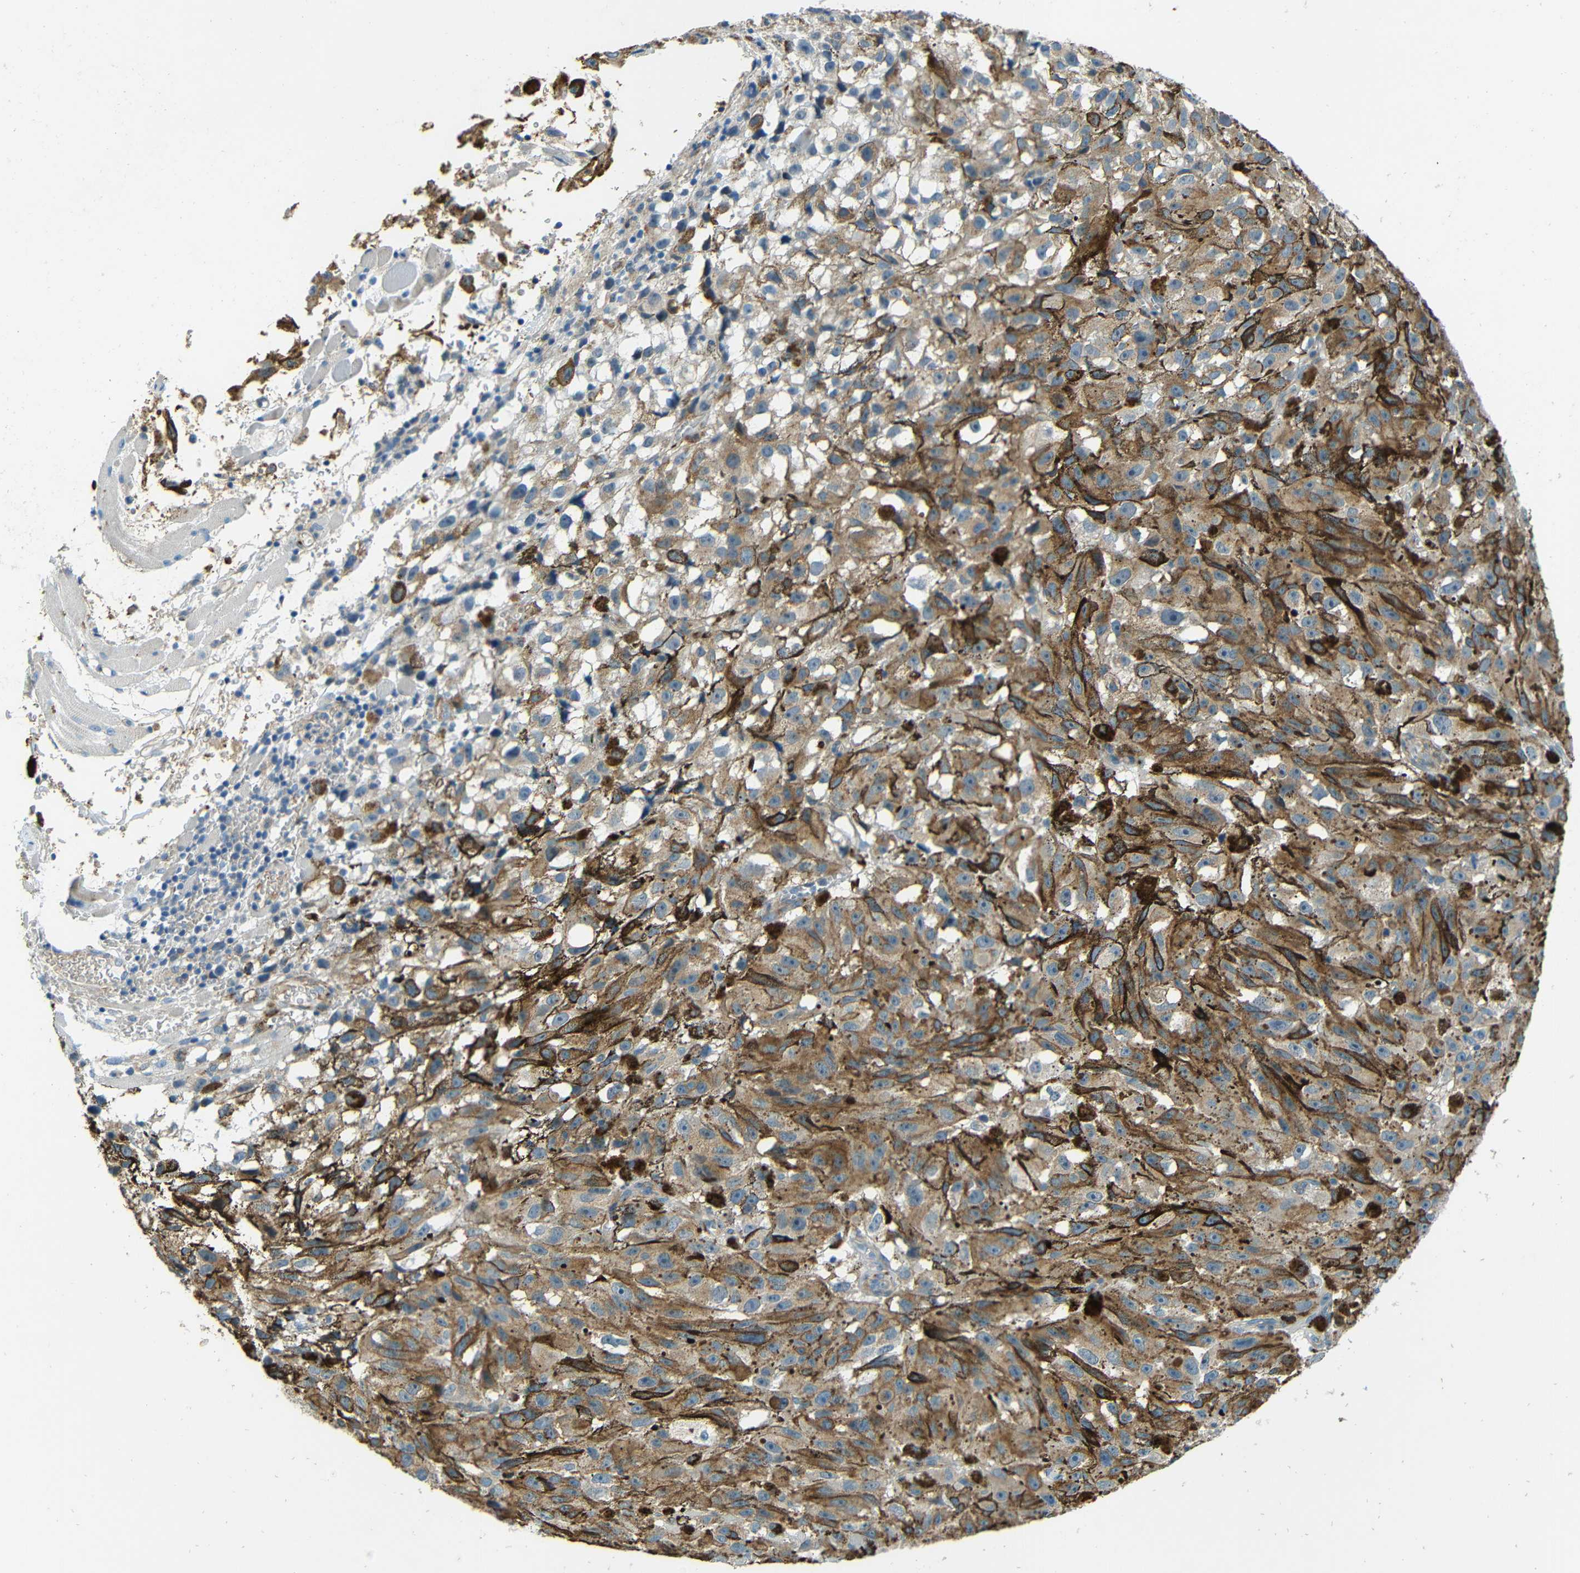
{"staining": {"intensity": "weak", "quantity": ">75%", "location": "cytoplasmic/membranous"}, "tissue": "melanoma", "cell_type": "Tumor cells", "image_type": "cancer", "snomed": [{"axis": "morphology", "description": "Malignant melanoma, NOS"}, {"axis": "topography", "description": "Skin"}], "caption": "Protein analysis of melanoma tissue demonstrates weak cytoplasmic/membranous positivity in approximately >75% of tumor cells.", "gene": "CYP26B1", "patient": {"sex": "female", "age": 104}}